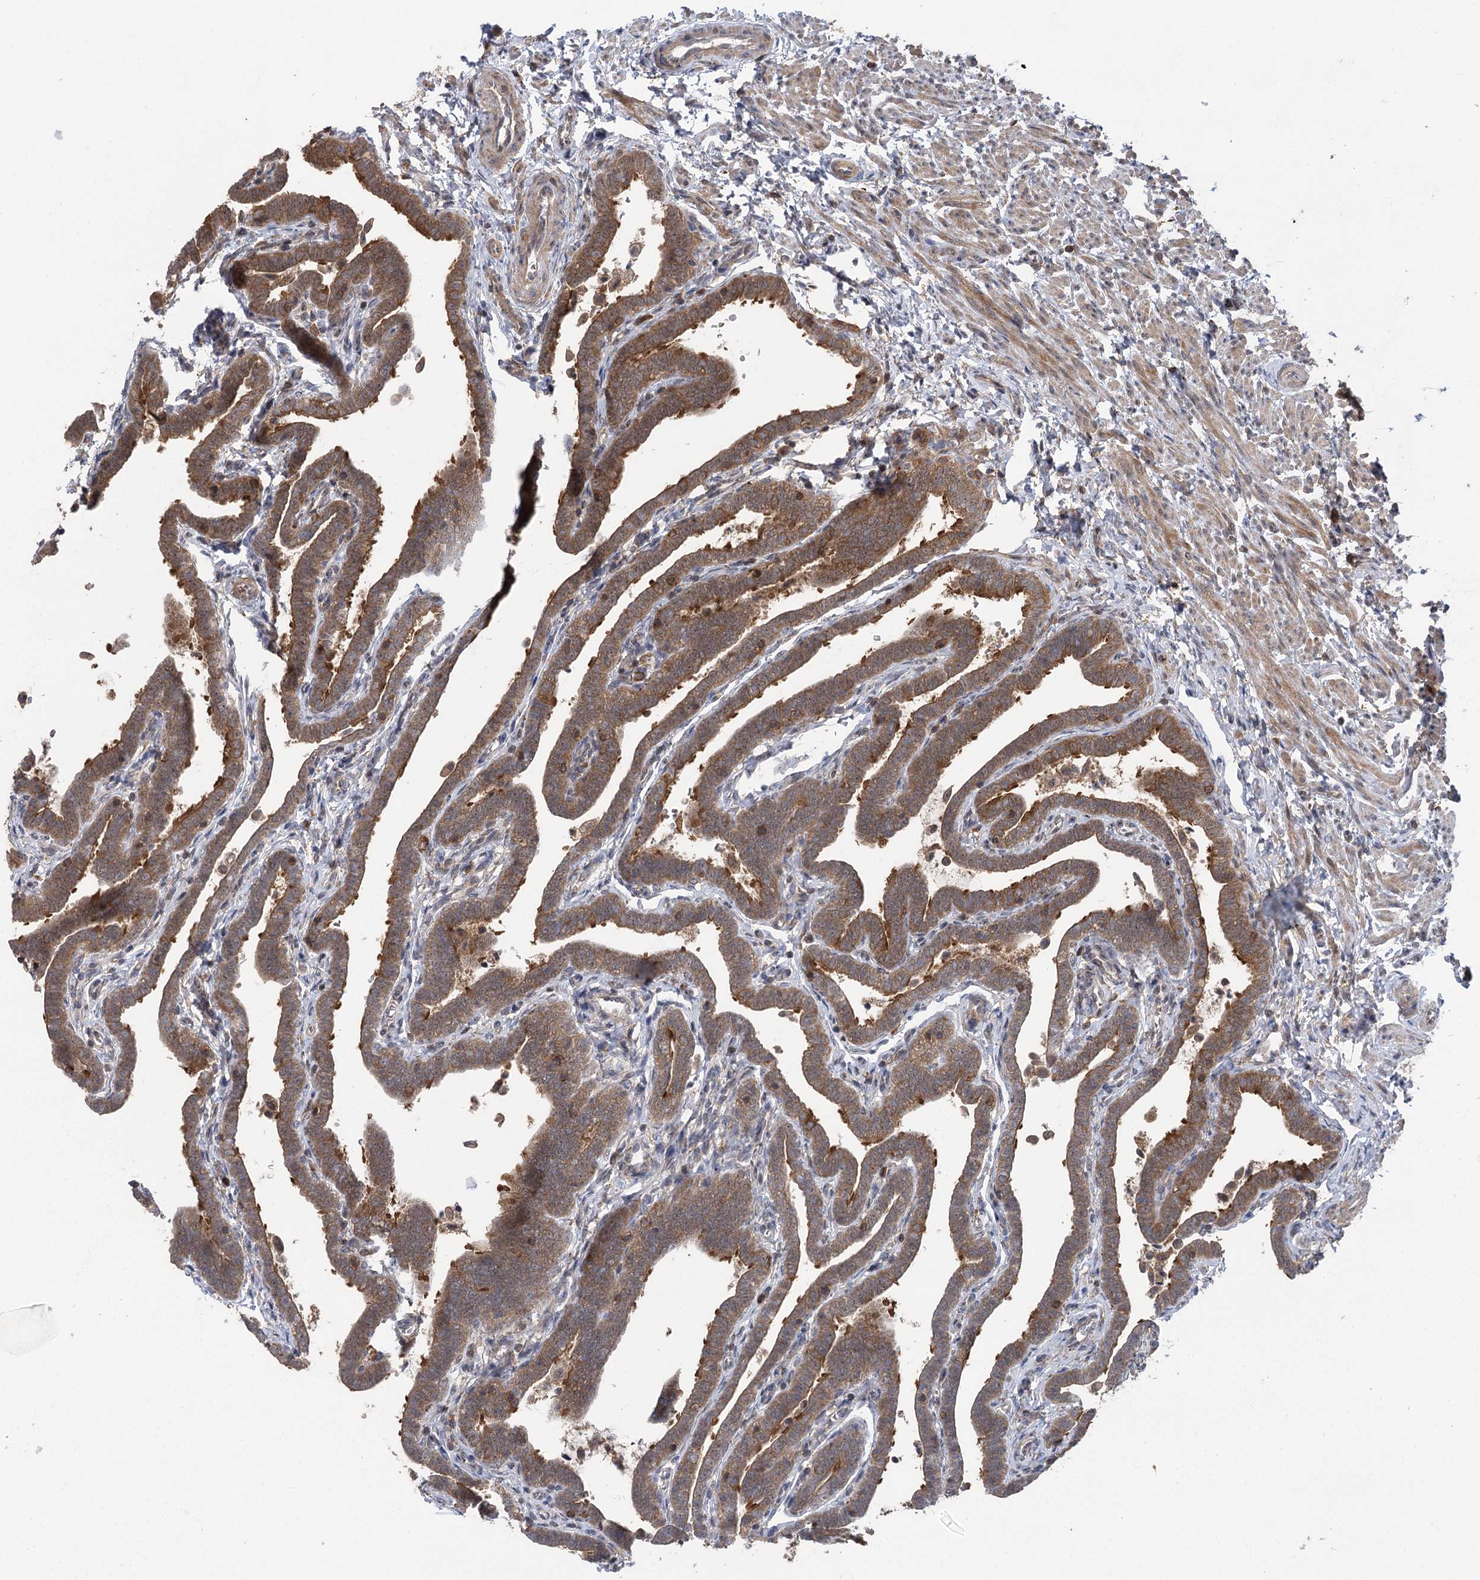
{"staining": {"intensity": "moderate", "quantity": ">75%", "location": "cytoplasmic/membranous"}, "tissue": "fallopian tube", "cell_type": "Glandular cells", "image_type": "normal", "snomed": [{"axis": "morphology", "description": "Normal tissue, NOS"}, {"axis": "topography", "description": "Fallopian tube"}], "caption": "Moderate cytoplasmic/membranous protein staining is seen in approximately >75% of glandular cells in fallopian tube.", "gene": "C12orf4", "patient": {"sex": "female", "age": 36}}